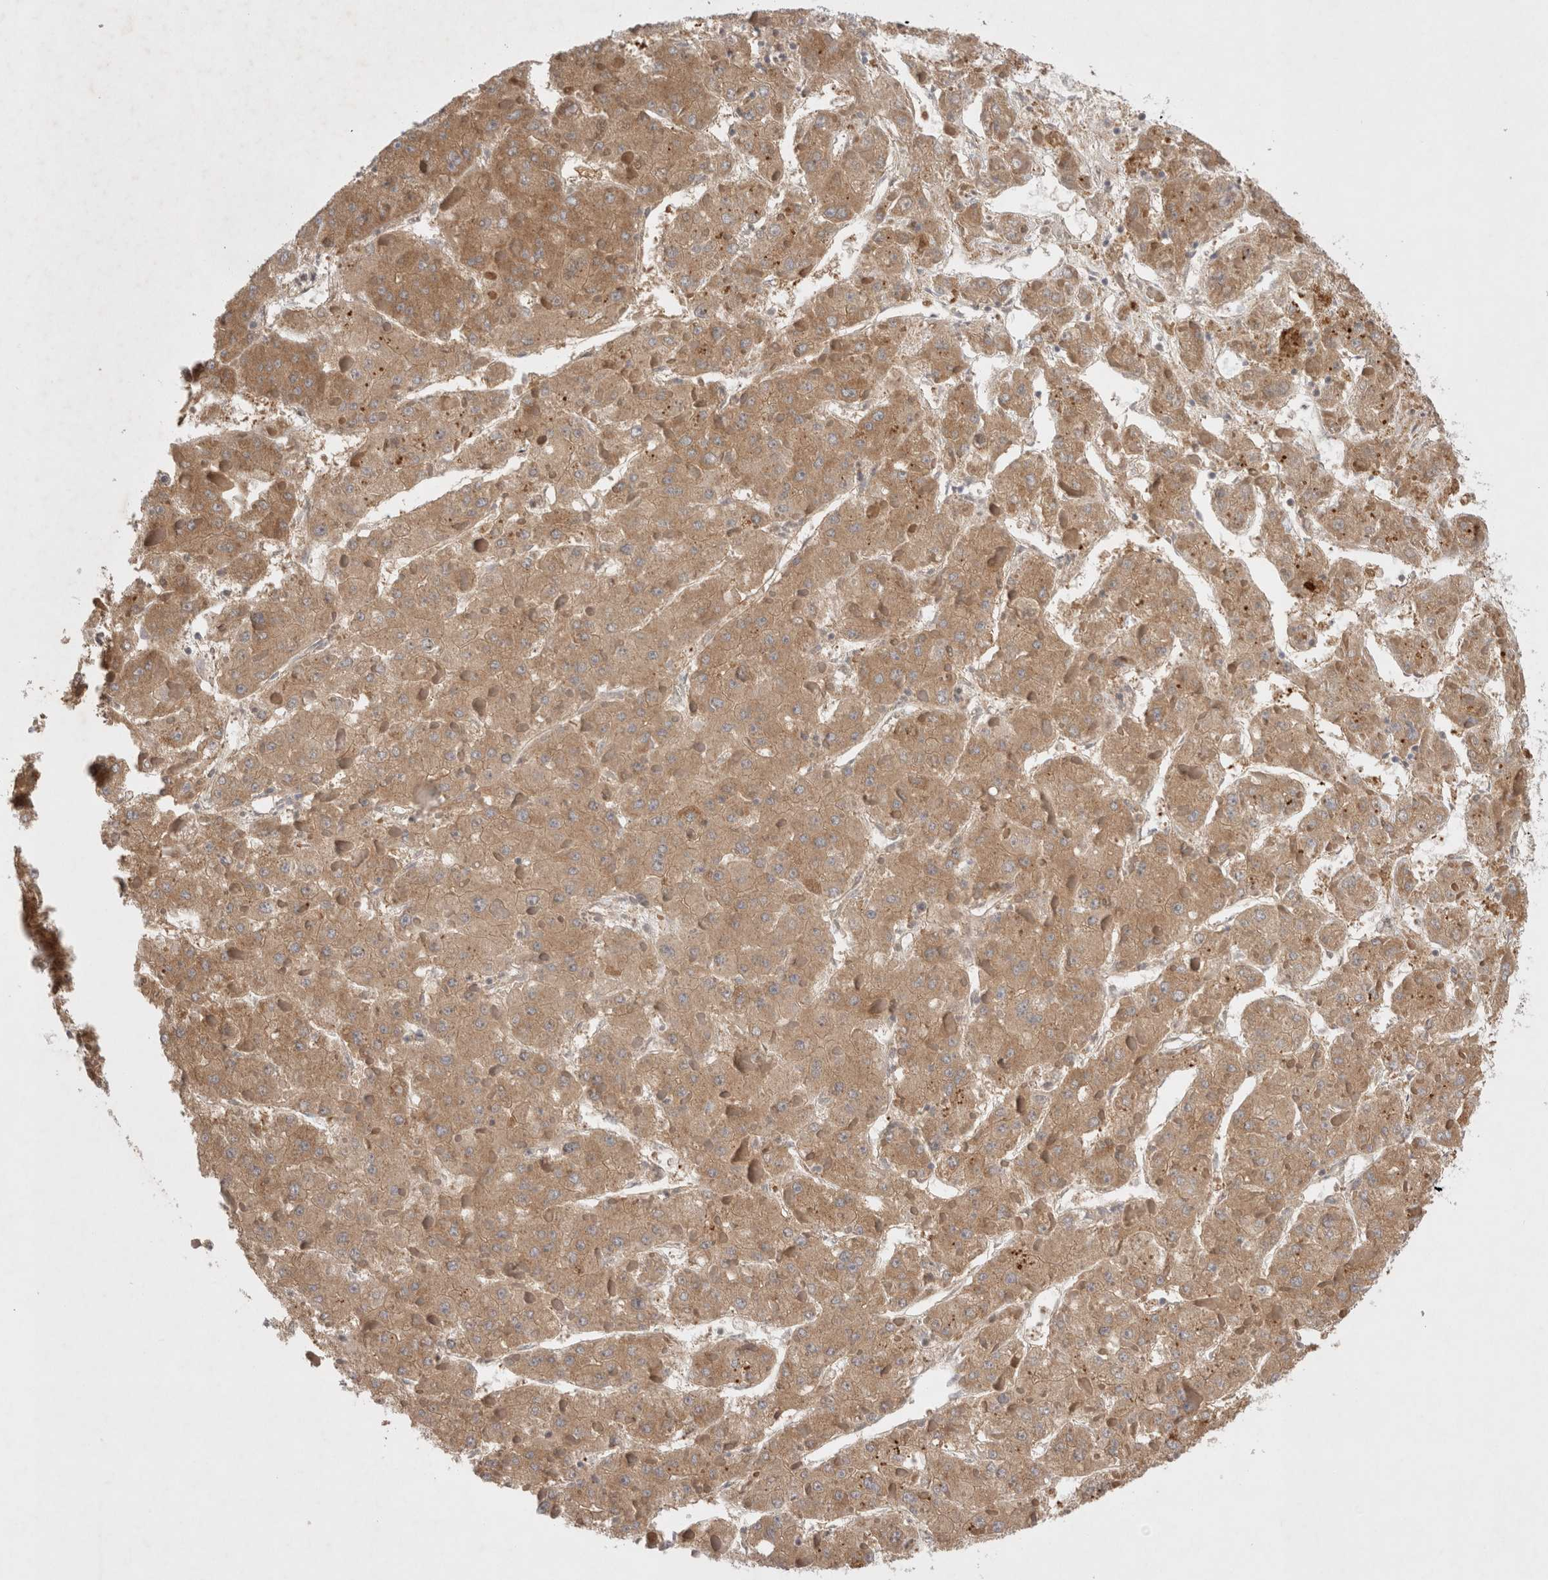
{"staining": {"intensity": "moderate", "quantity": ">75%", "location": "cytoplasmic/membranous"}, "tissue": "liver cancer", "cell_type": "Tumor cells", "image_type": "cancer", "snomed": [{"axis": "morphology", "description": "Carcinoma, Hepatocellular, NOS"}, {"axis": "topography", "description": "Liver"}], "caption": "Immunohistochemistry of human liver hepatocellular carcinoma exhibits medium levels of moderate cytoplasmic/membranous positivity in about >75% of tumor cells.", "gene": "EIF3E", "patient": {"sex": "female", "age": 73}}